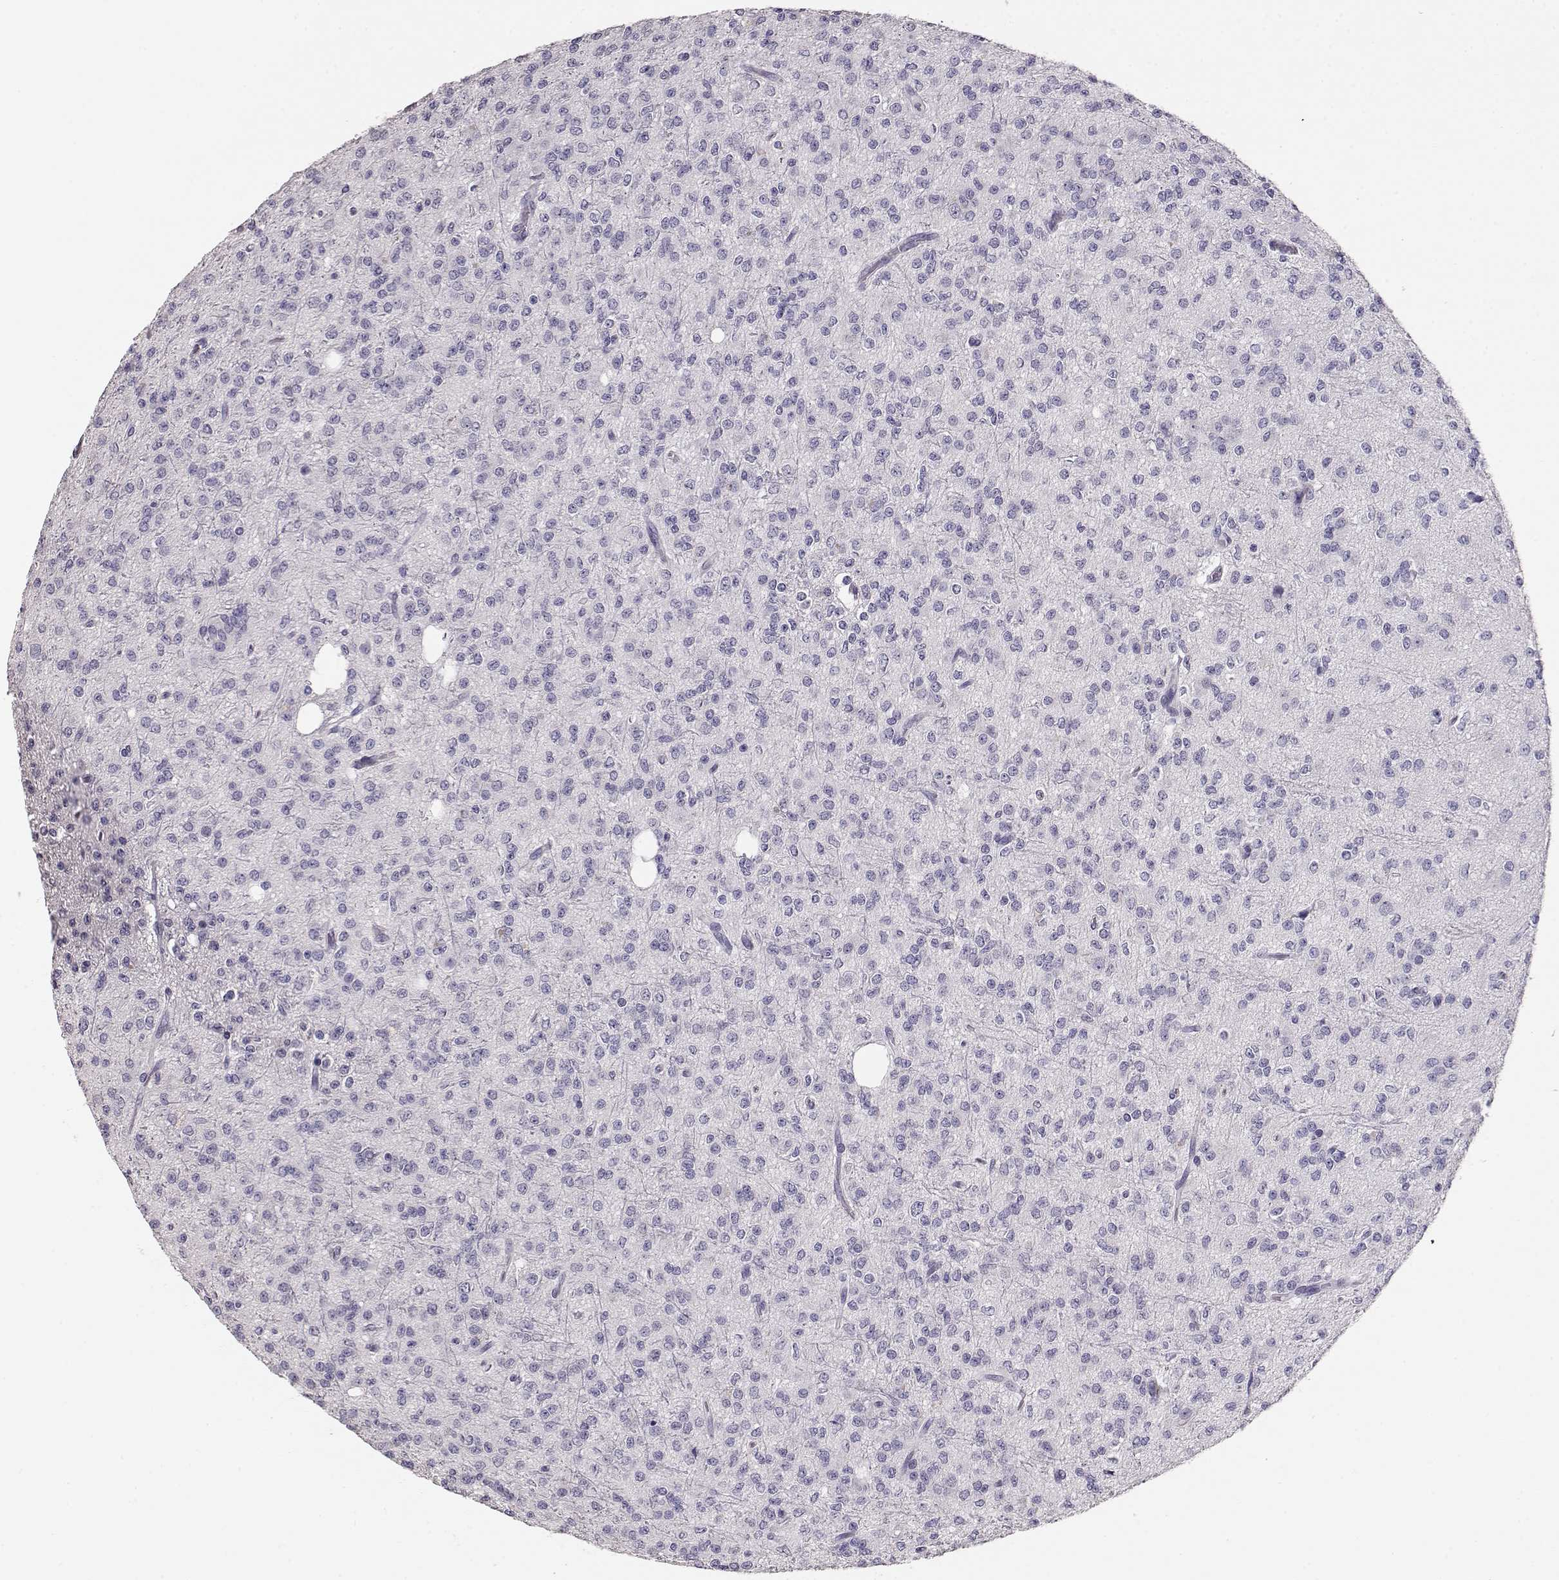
{"staining": {"intensity": "negative", "quantity": "none", "location": "none"}, "tissue": "glioma", "cell_type": "Tumor cells", "image_type": "cancer", "snomed": [{"axis": "morphology", "description": "Glioma, malignant, Low grade"}, {"axis": "topography", "description": "Brain"}], "caption": "This is a histopathology image of immunohistochemistry staining of malignant glioma (low-grade), which shows no staining in tumor cells.", "gene": "MAGEC1", "patient": {"sex": "male", "age": 27}}